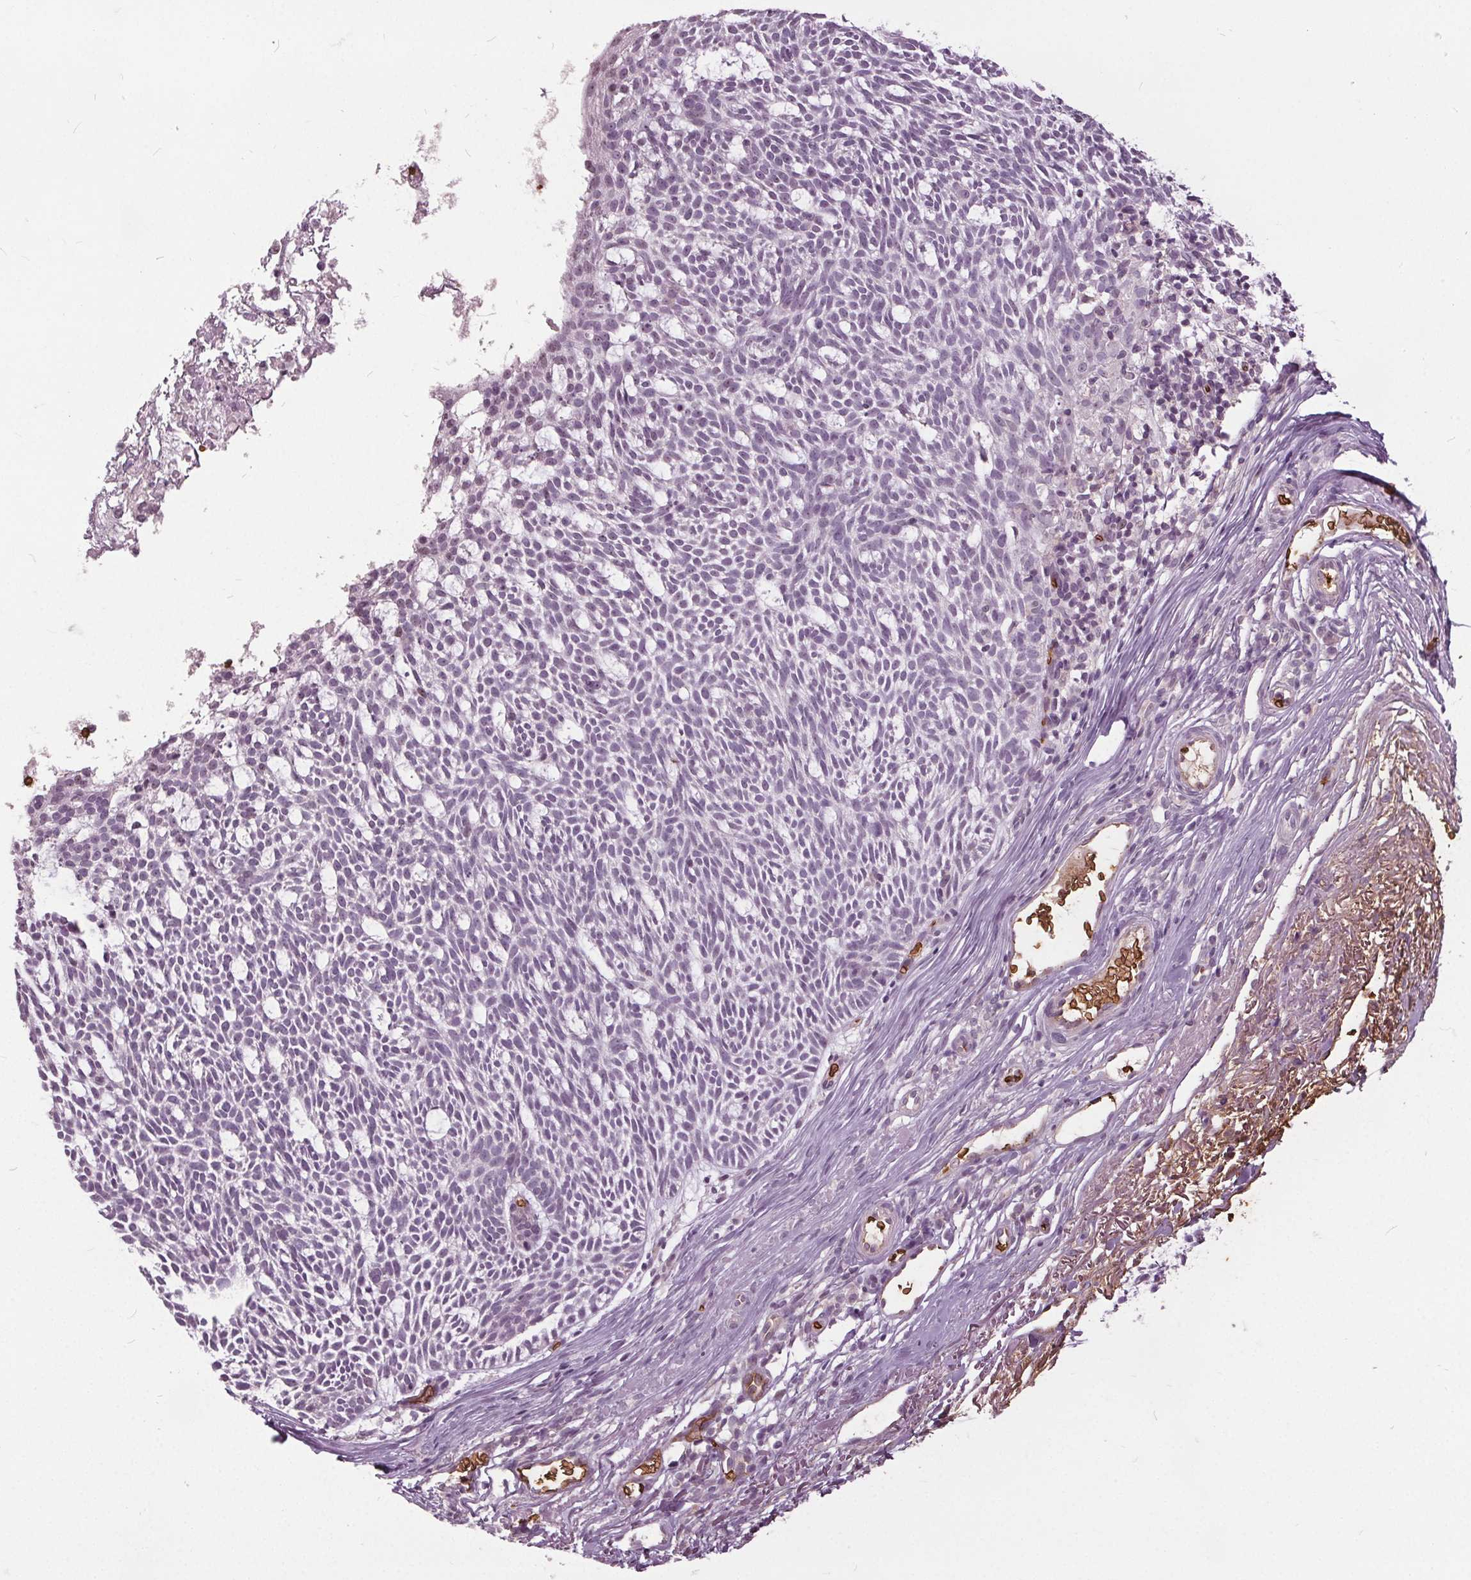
{"staining": {"intensity": "negative", "quantity": "none", "location": "none"}, "tissue": "skin cancer", "cell_type": "Tumor cells", "image_type": "cancer", "snomed": [{"axis": "morphology", "description": "Normal tissue, NOS"}, {"axis": "morphology", "description": "Basal cell carcinoma"}, {"axis": "topography", "description": "Skin"}], "caption": "Human skin basal cell carcinoma stained for a protein using immunohistochemistry (IHC) exhibits no positivity in tumor cells.", "gene": "SLC4A1", "patient": {"sex": "male", "age": 68}}